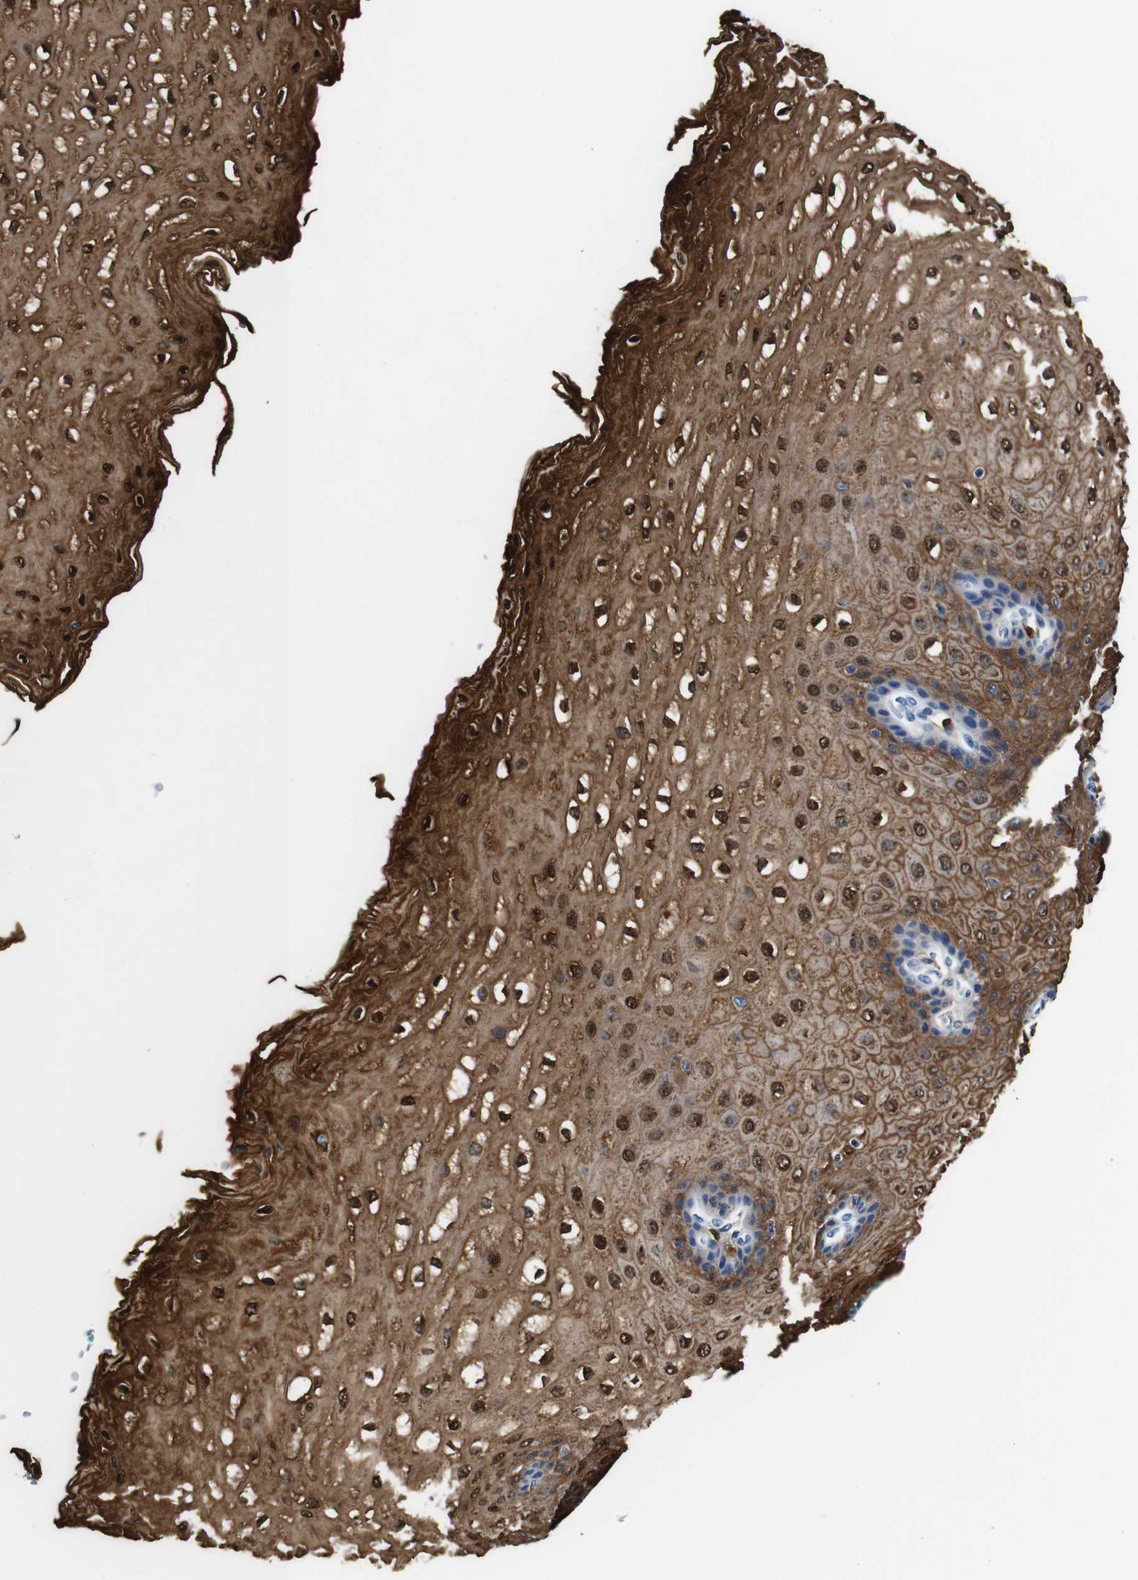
{"staining": {"intensity": "strong", "quantity": ">75%", "location": "cytoplasmic/membranous,nuclear"}, "tissue": "esophagus", "cell_type": "Squamous epithelial cells", "image_type": "normal", "snomed": [{"axis": "morphology", "description": "Normal tissue, NOS"}, {"axis": "topography", "description": "Esophagus"}], "caption": "Immunohistochemical staining of normal human esophagus displays high levels of strong cytoplasmic/membranous,nuclear positivity in about >75% of squamous epithelial cells. The staining was performed using DAB (3,3'-diaminobenzidine), with brown indicating positive protein expression. Nuclei are stained blue with hematoxylin.", "gene": "ANXA1", "patient": {"sex": "male", "age": 54}}